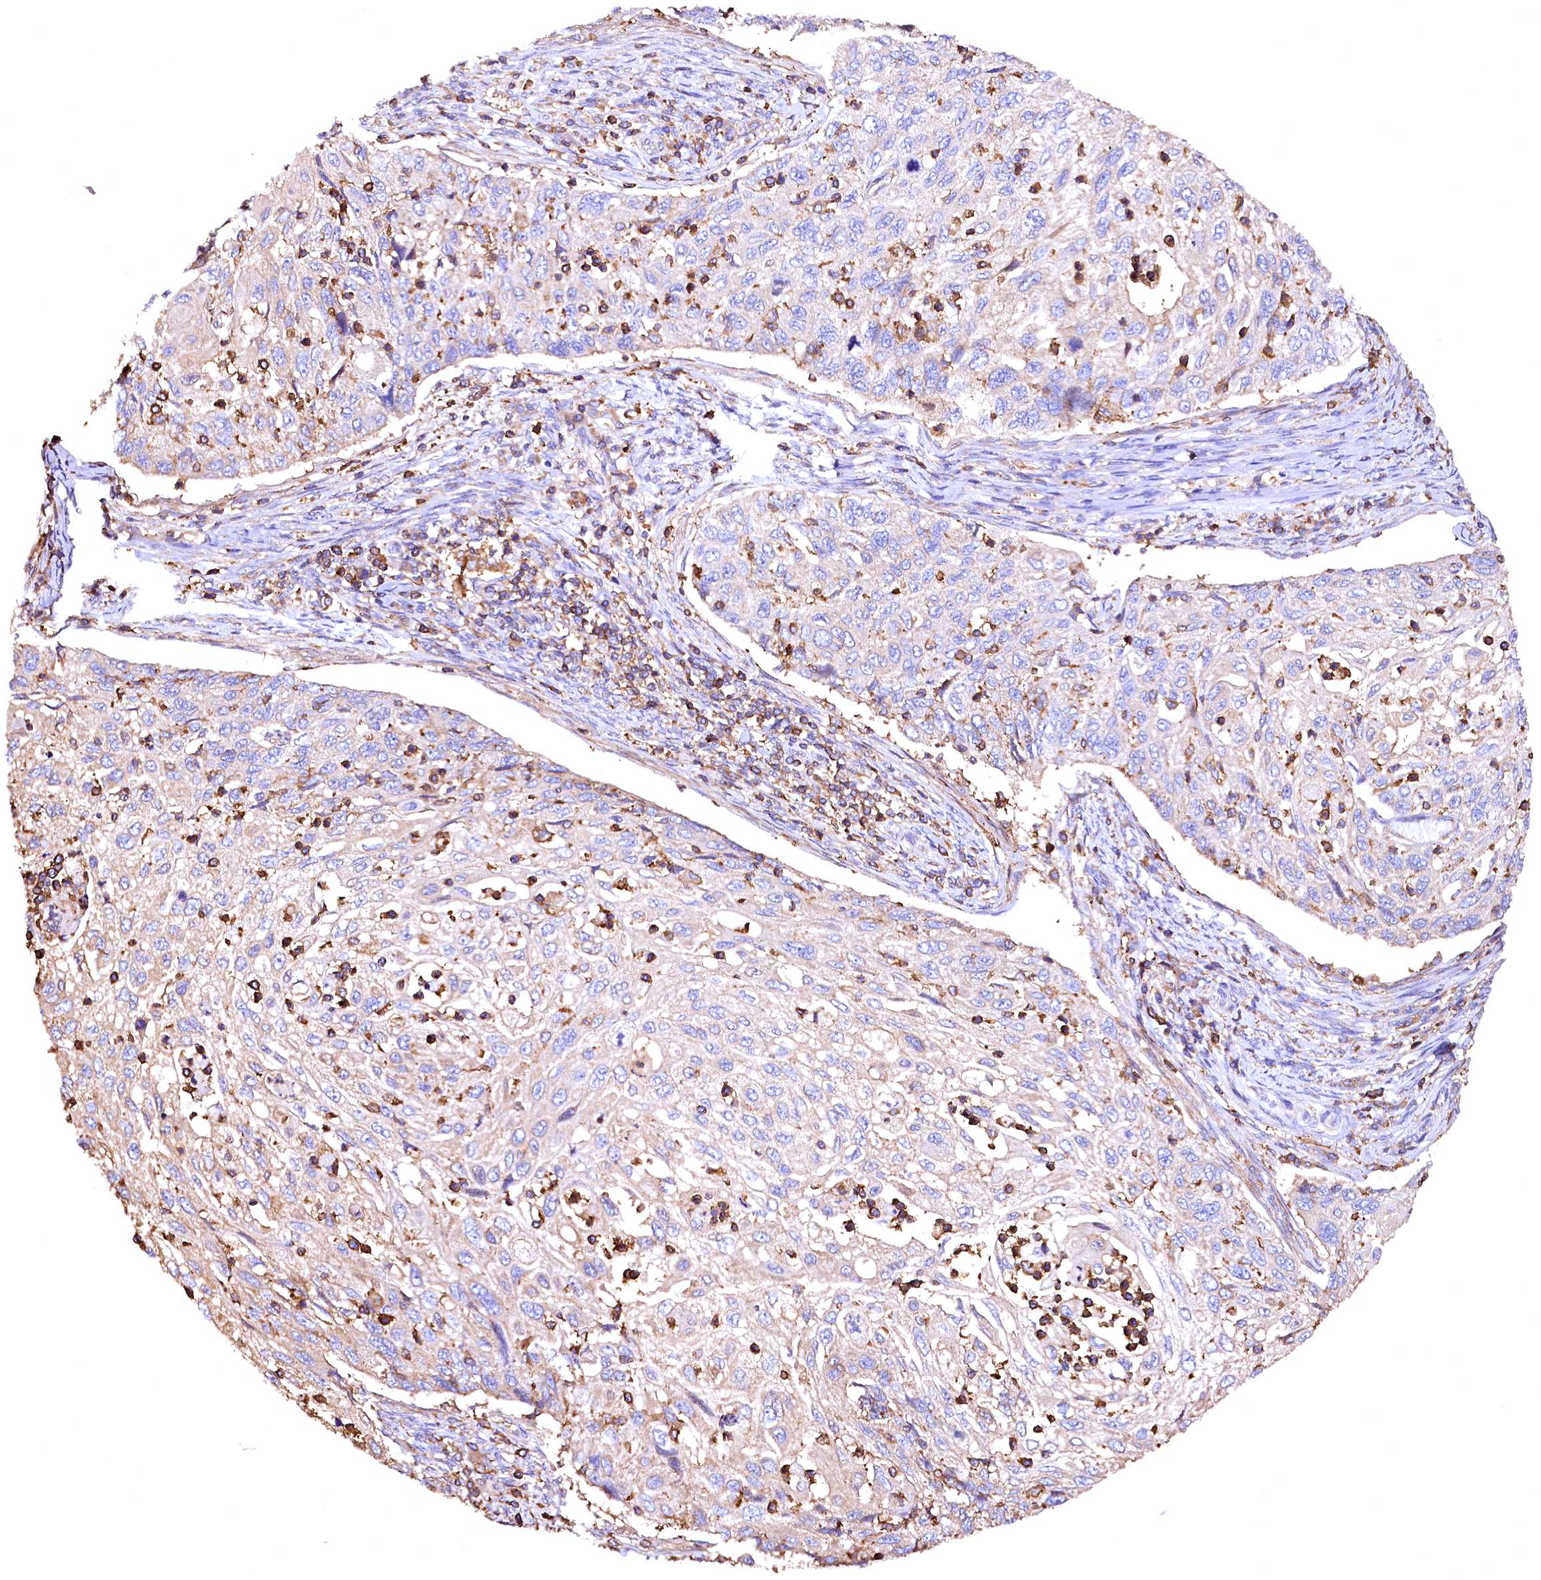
{"staining": {"intensity": "negative", "quantity": "none", "location": "none"}, "tissue": "cervical cancer", "cell_type": "Tumor cells", "image_type": "cancer", "snomed": [{"axis": "morphology", "description": "Squamous cell carcinoma, NOS"}, {"axis": "topography", "description": "Cervix"}], "caption": "High power microscopy micrograph of an immunohistochemistry (IHC) histopathology image of cervical squamous cell carcinoma, revealing no significant staining in tumor cells. The staining was performed using DAB (3,3'-diaminobenzidine) to visualize the protein expression in brown, while the nuclei were stained in blue with hematoxylin (Magnification: 20x).", "gene": "RARS2", "patient": {"sex": "female", "age": 70}}